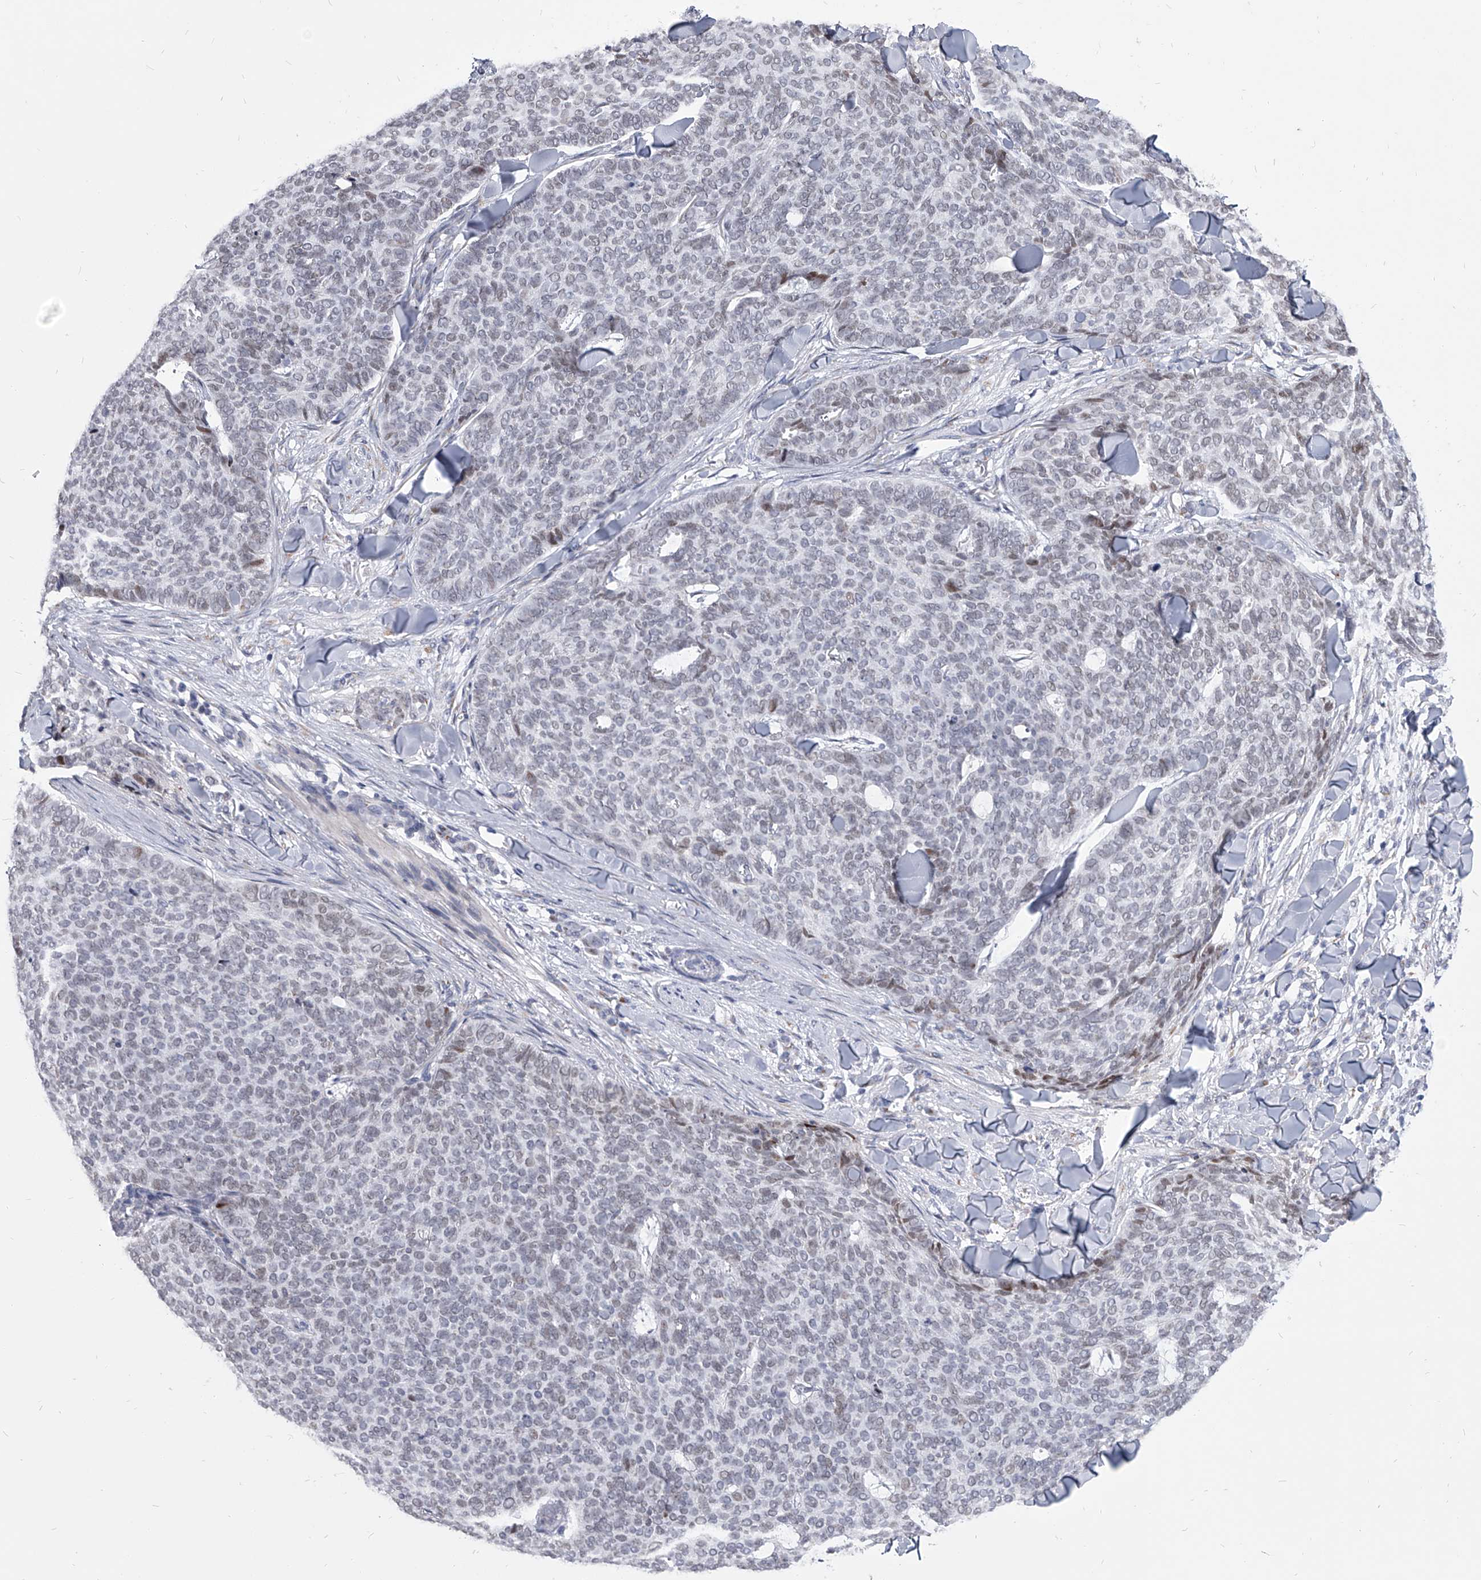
{"staining": {"intensity": "moderate", "quantity": "<25%", "location": "nuclear"}, "tissue": "skin cancer", "cell_type": "Tumor cells", "image_type": "cancer", "snomed": [{"axis": "morphology", "description": "Normal tissue, NOS"}, {"axis": "morphology", "description": "Basal cell carcinoma"}, {"axis": "topography", "description": "Skin"}], "caption": "This photomicrograph reveals immunohistochemistry (IHC) staining of human skin basal cell carcinoma, with low moderate nuclear positivity in about <25% of tumor cells.", "gene": "EVA1C", "patient": {"sex": "male", "age": 50}}